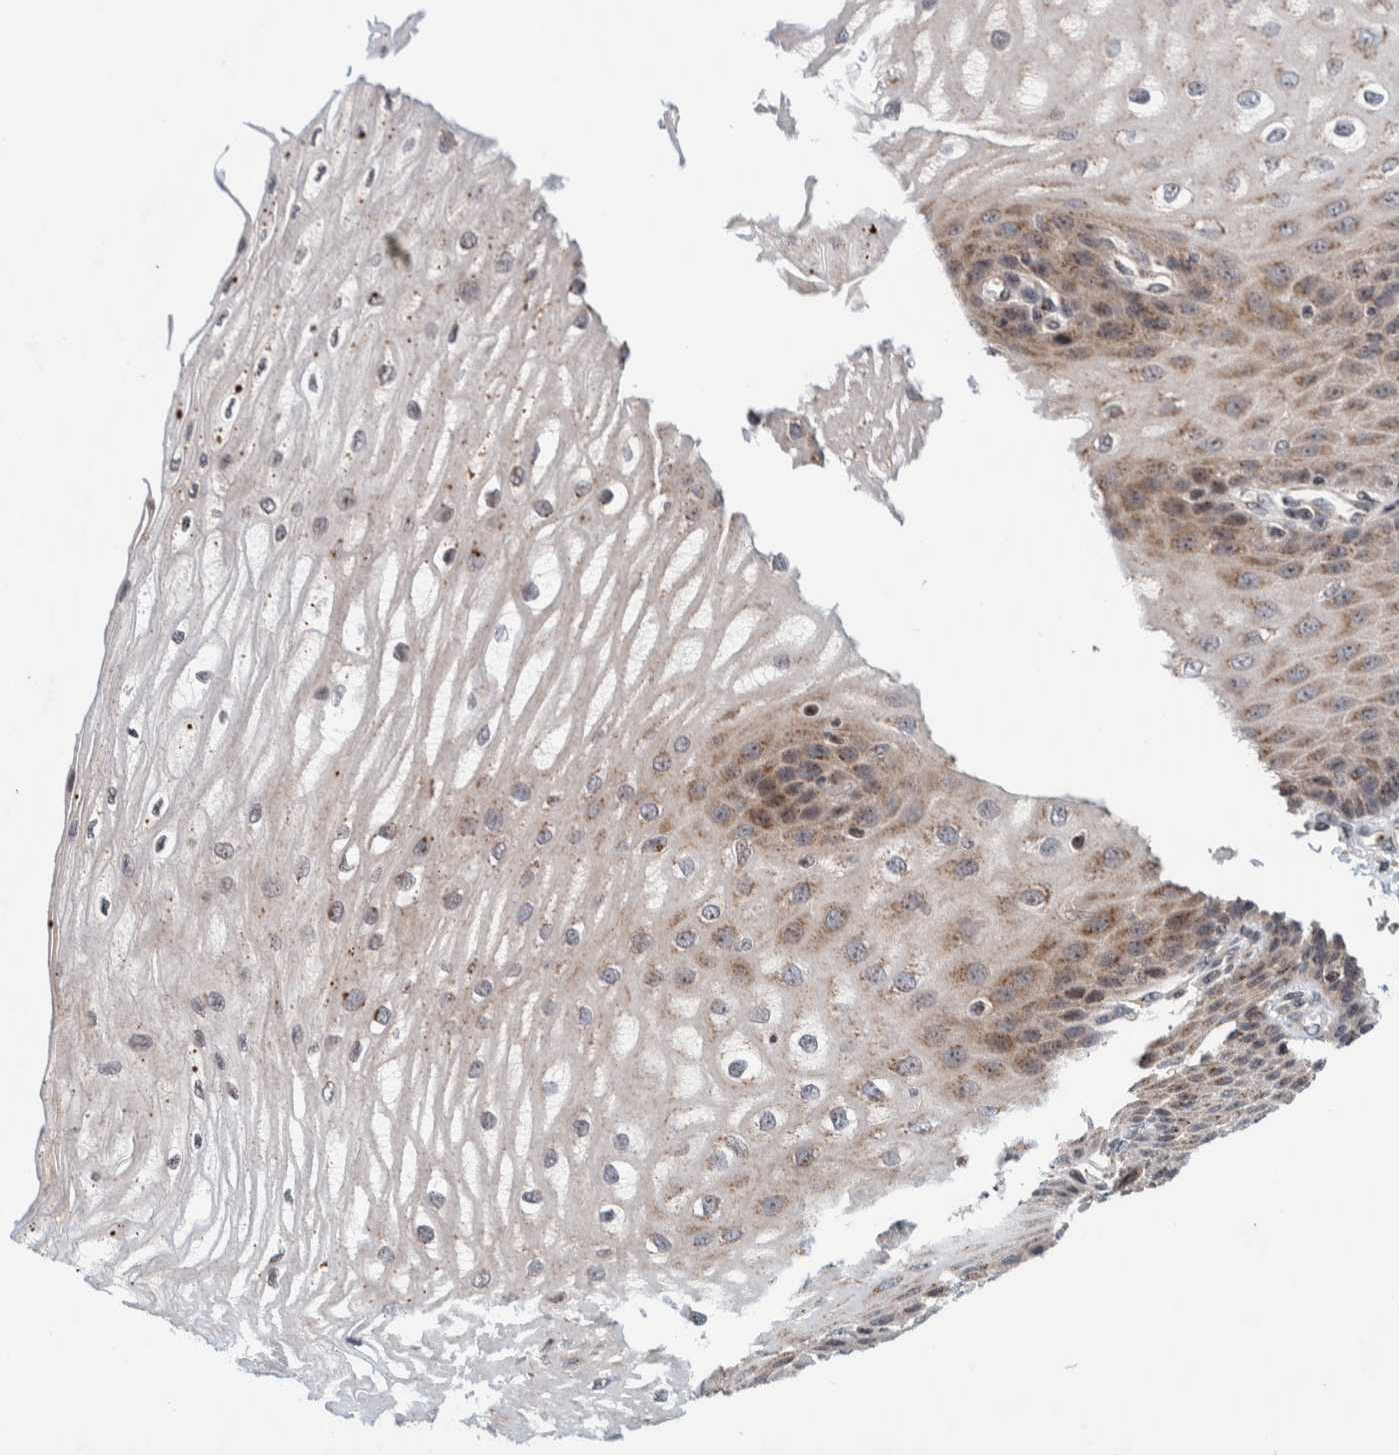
{"staining": {"intensity": "moderate", "quantity": ">75%", "location": "cytoplasmic/membranous,nuclear"}, "tissue": "esophagus", "cell_type": "Squamous epithelial cells", "image_type": "normal", "snomed": [{"axis": "morphology", "description": "Normal tissue, NOS"}, {"axis": "topography", "description": "Esophagus"}], "caption": "Unremarkable esophagus exhibits moderate cytoplasmic/membranous,nuclear staining in approximately >75% of squamous epithelial cells The staining was performed using DAB, with brown indicating positive protein expression. Nuclei are stained blue with hematoxylin..", "gene": "CCDC182", "patient": {"sex": "male", "age": 54}}